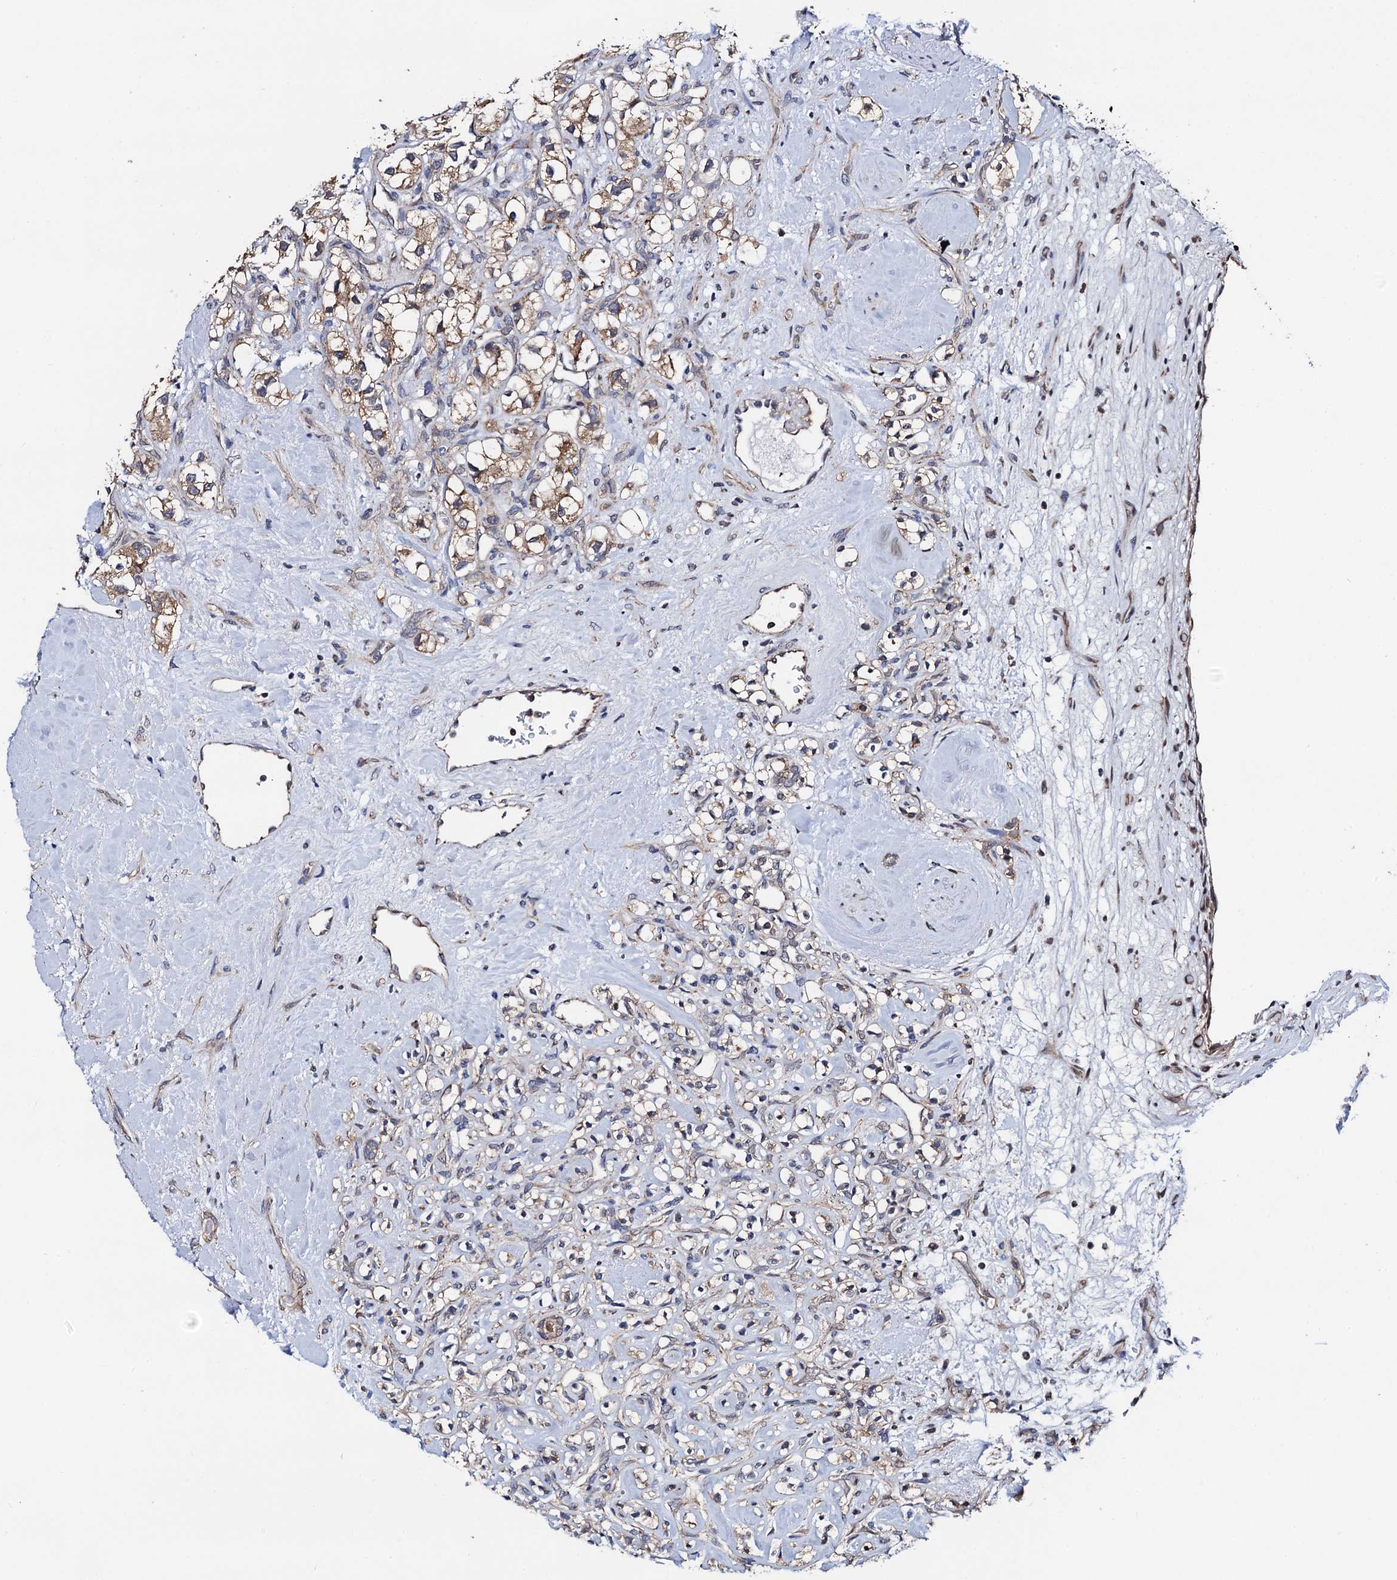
{"staining": {"intensity": "moderate", "quantity": ">75%", "location": "cytoplasmic/membranous"}, "tissue": "renal cancer", "cell_type": "Tumor cells", "image_type": "cancer", "snomed": [{"axis": "morphology", "description": "Adenocarcinoma, NOS"}, {"axis": "topography", "description": "Kidney"}], "caption": "Renal cancer (adenocarcinoma) was stained to show a protein in brown. There is medium levels of moderate cytoplasmic/membranous positivity in about >75% of tumor cells. (Stains: DAB (3,3'-diaminobenzidine) in brown, nuclei in blue, Microscopy: brightfield microscopy at high magnification).", "gene": "PTCD3", "patient": {"sex": "male", "age": 77}}